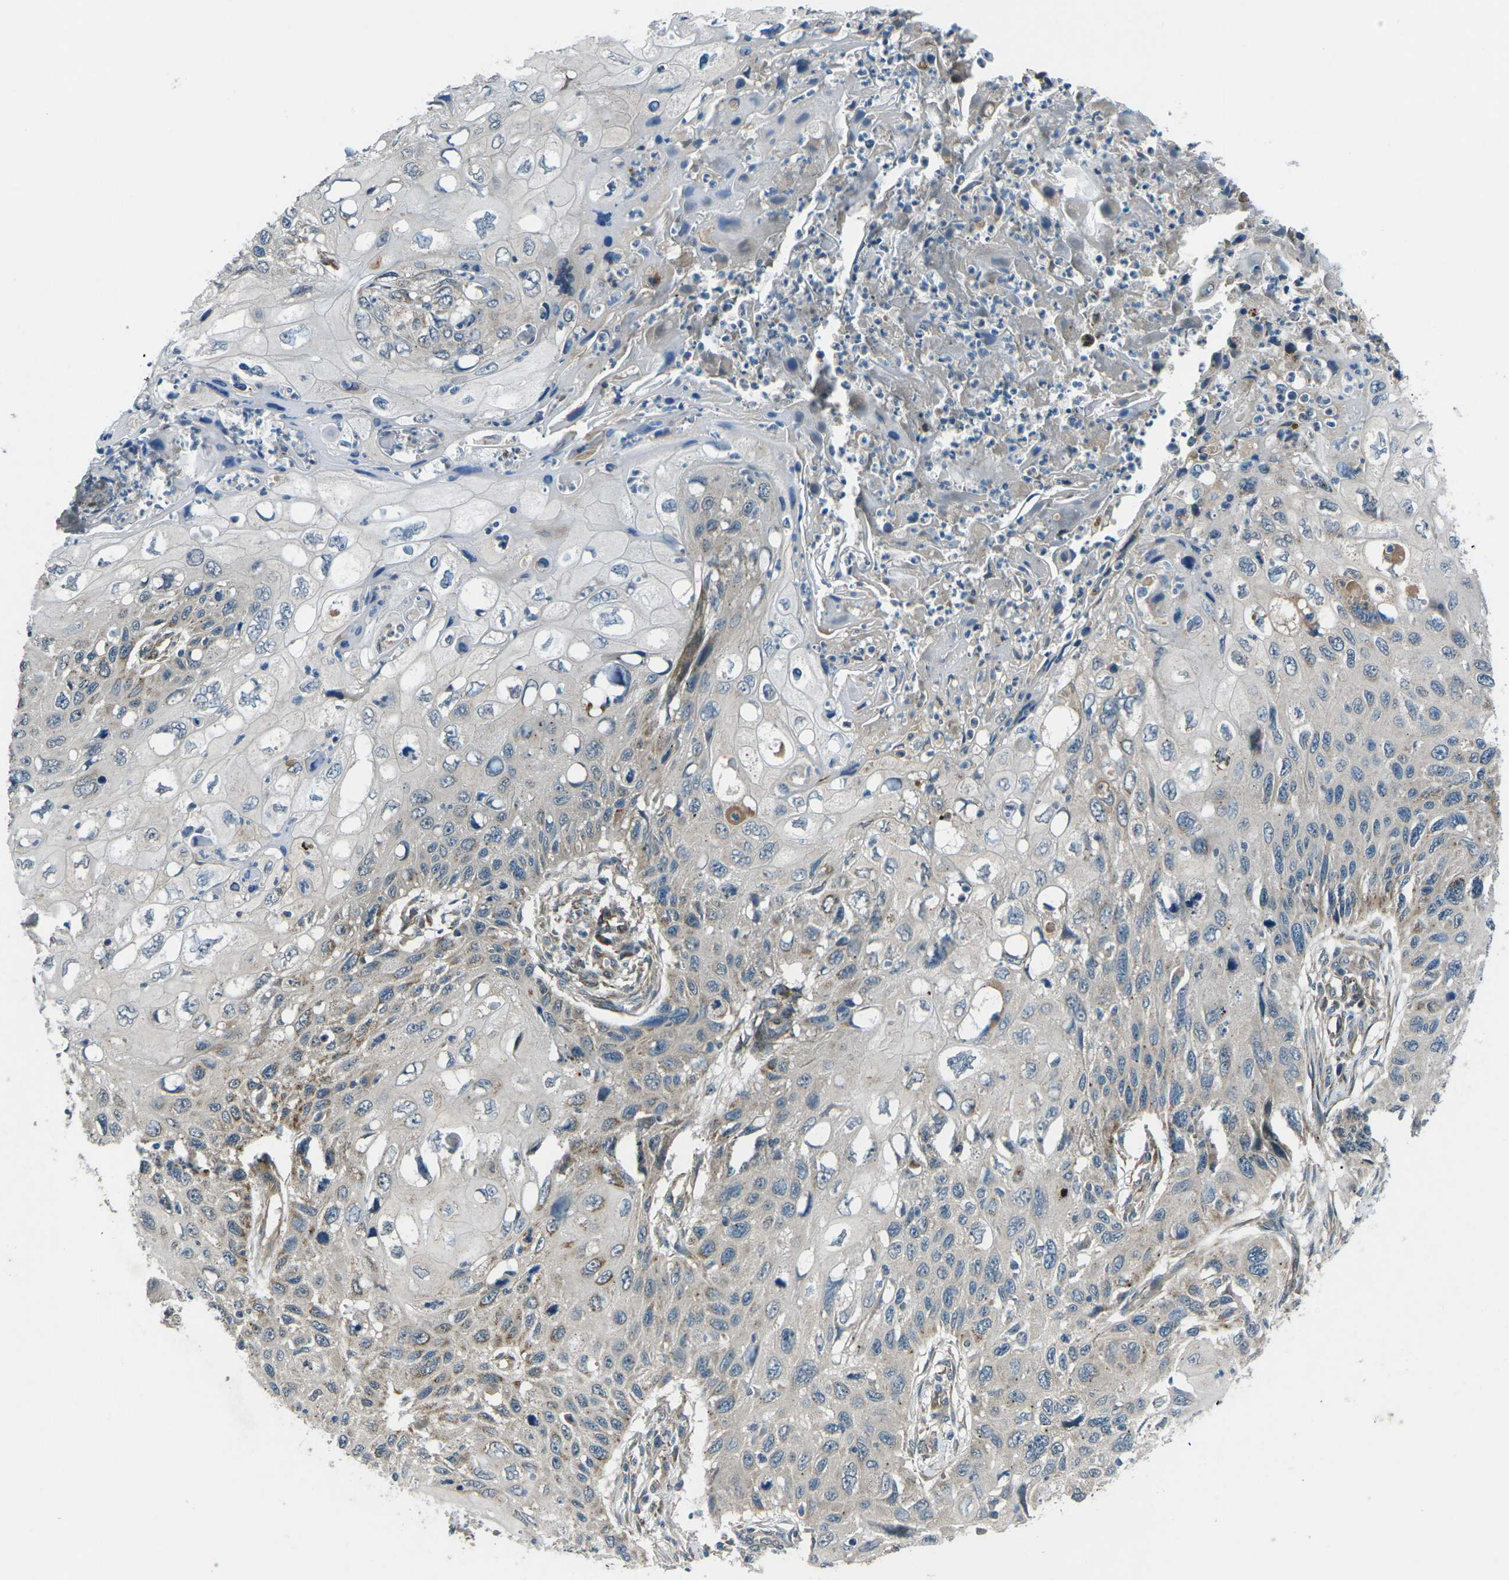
{"staining": {"intensity": "negative", "quantity": "none", "location": "none"}, "tissue": "cervical cancer", "cell_type": "Tumor cells", "image_type": "cancer", "snomed": [{"axis": "morphology", "description": "Squamous cell carcinoma, NOS"}, {"axis": "topography", "description": "Cervix"}], "caption": "Immunohistochemistry photomicrograph of neoplastic tissue: human cervical cancer stained with DAB (3,3'-diaminobenzidine) displays no significant protein expression in tumor cells. The staining was performed using DAB (3,3'-diaminobenzidine) to visualize the protein expression in brown, while the nuclei were stained in blue with hematoxylin (Magnification: 20x).", "gene": "AFAP1", "patient": {"sex": "female", "age": 70}}